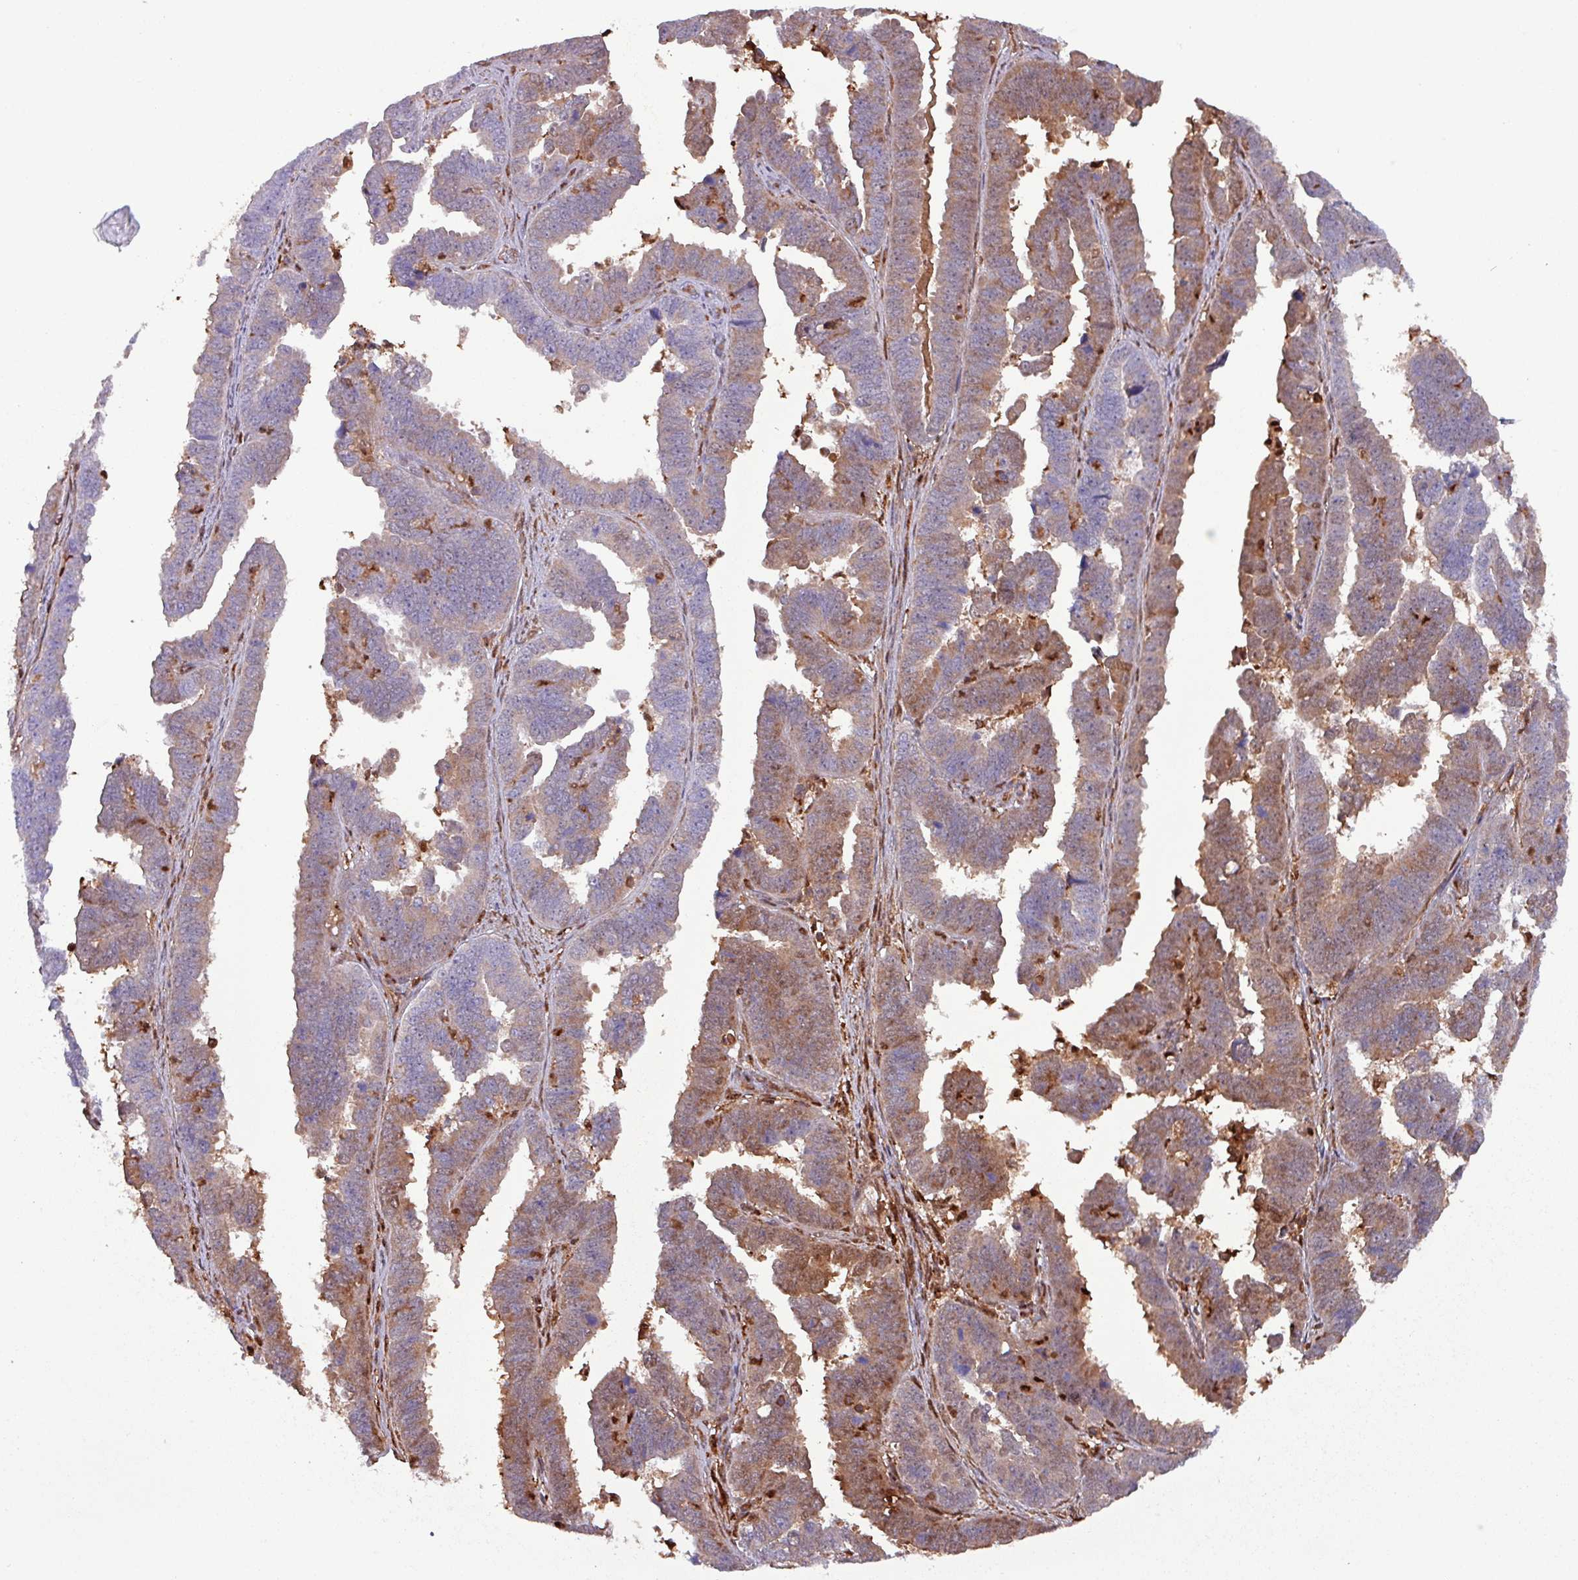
{"staining": {"intensity": "moderate", "quantity": "25%-75%", "location": "cytoplasmic/membranous,nuclear"}, "tissue": "endometrial cancer", "cell_type": "Tumor cells", "image_type": "cancer", "snomed": [{"axis": "morphology", "description": "Adenocarcinoma, NOS"}, {"axis": "topography", "description": "Endometrium"}], "caption": "High-magnification brightfield microscopy of endometrial cancer stained with DAB (brown) and counterstained with hematoxylin (blue). tumor cells exhibit moderate cytoplasmic/membranous and nuclear expression is appreciated in about25%-75% of cells.", "gene": "PSMB8", "patient": {"sex": "female", "age": 75}}